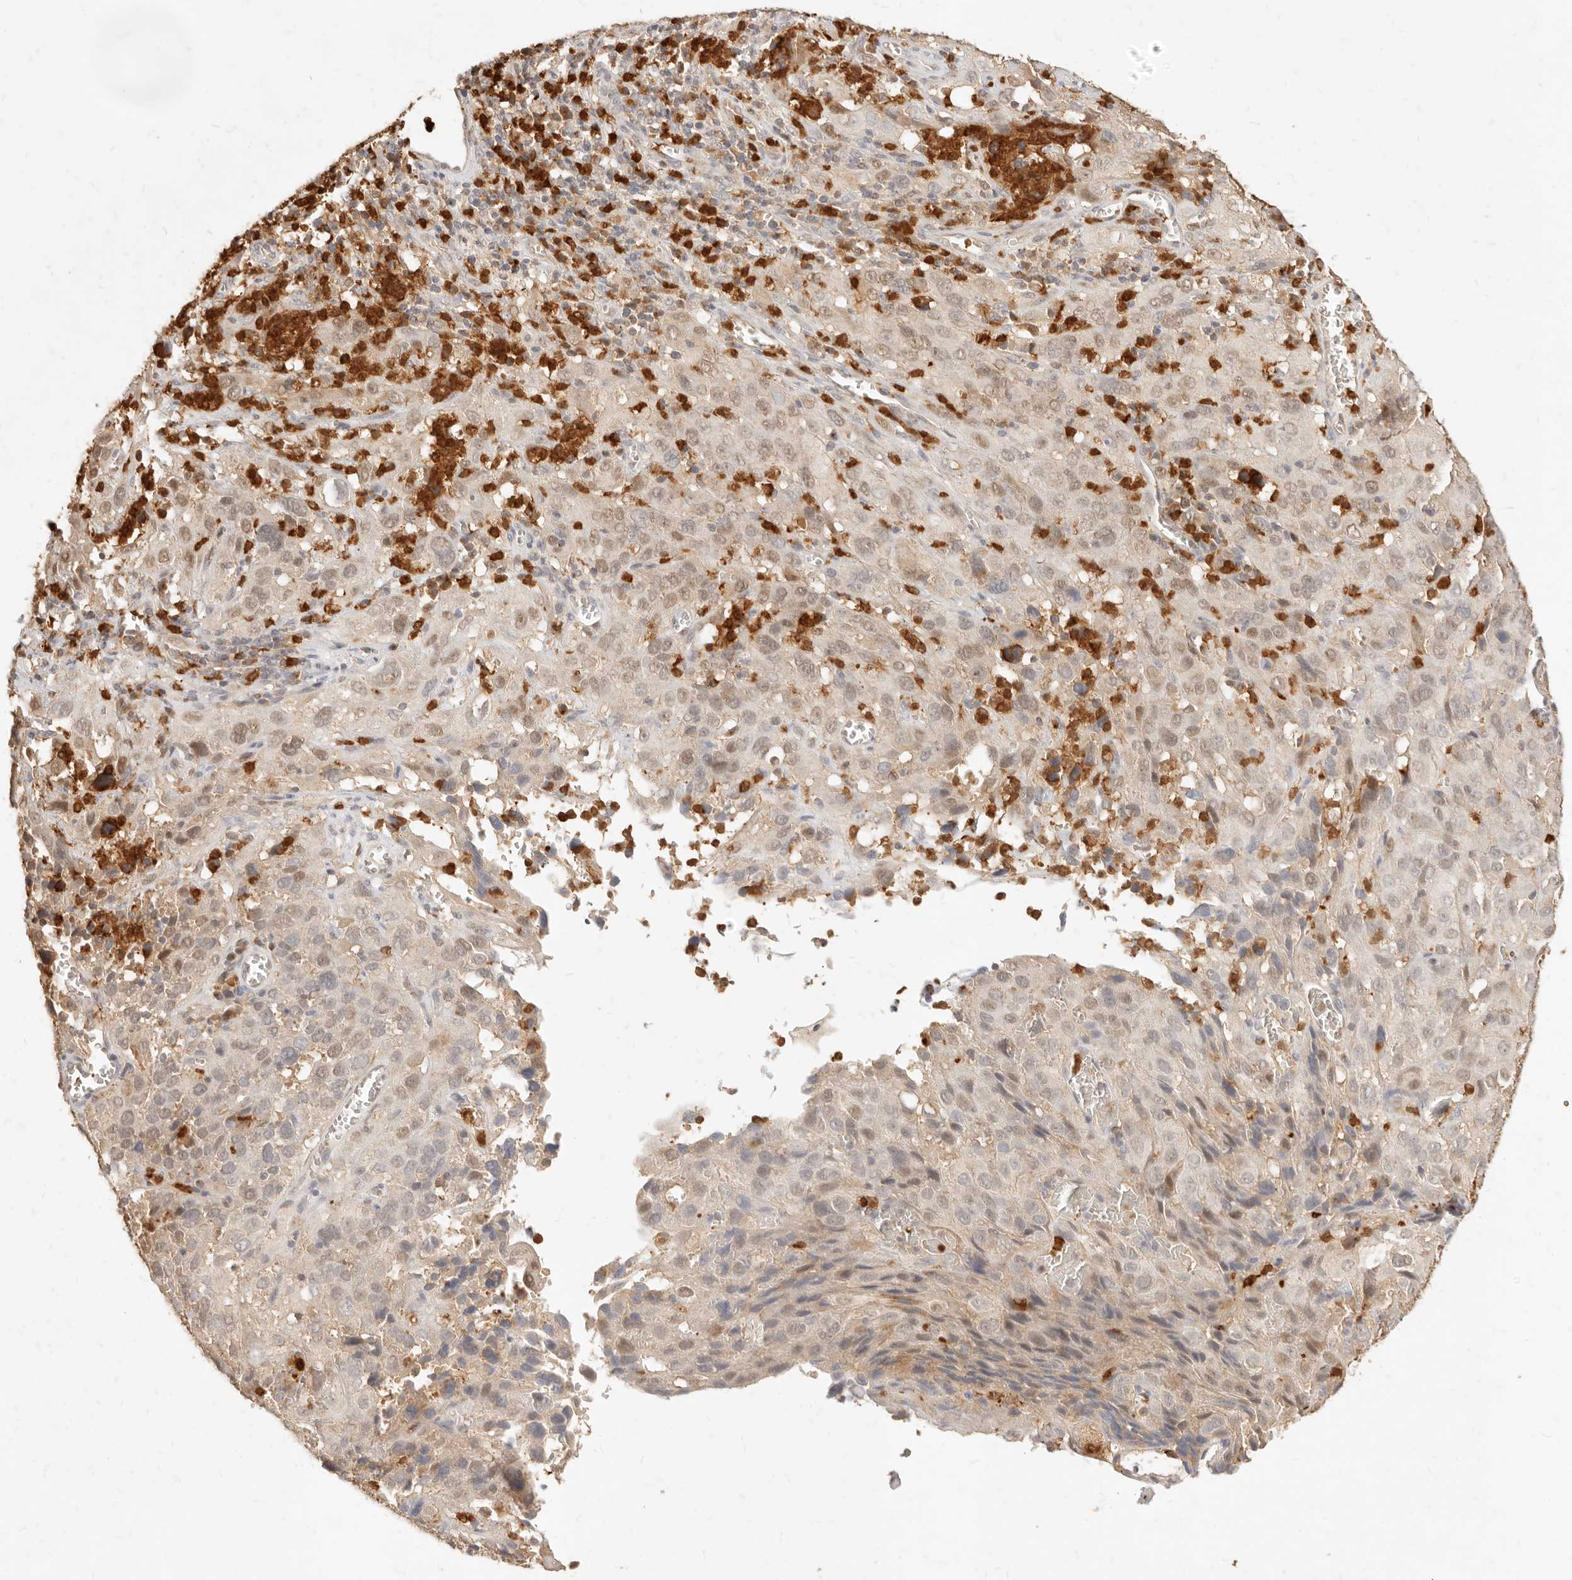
{"staining": {"intensity": "weak", "quantity": ">75%", "location": "nuclear"}, "tissue": "cervical cancer", "cell_type": "Tumor cells", "image_type": "cancer", "snomed": [{"axis": "morphology", "description": "Squamous cell carcinoma, NOS"}, {"axis": "topography", "description": "Cervix"}], "caption": "IHC micrograph of neoplastic tissue: cervical cancer (squamous cell carcinoma) stained using immunohistochemistry demonstrates low levels of weak protein expression localized specifically in the nuclear of tumor cells, appearing as a nuclear brown color.", "gene": "TMTC2", "patient": {"sex": "female", "age": 32}}